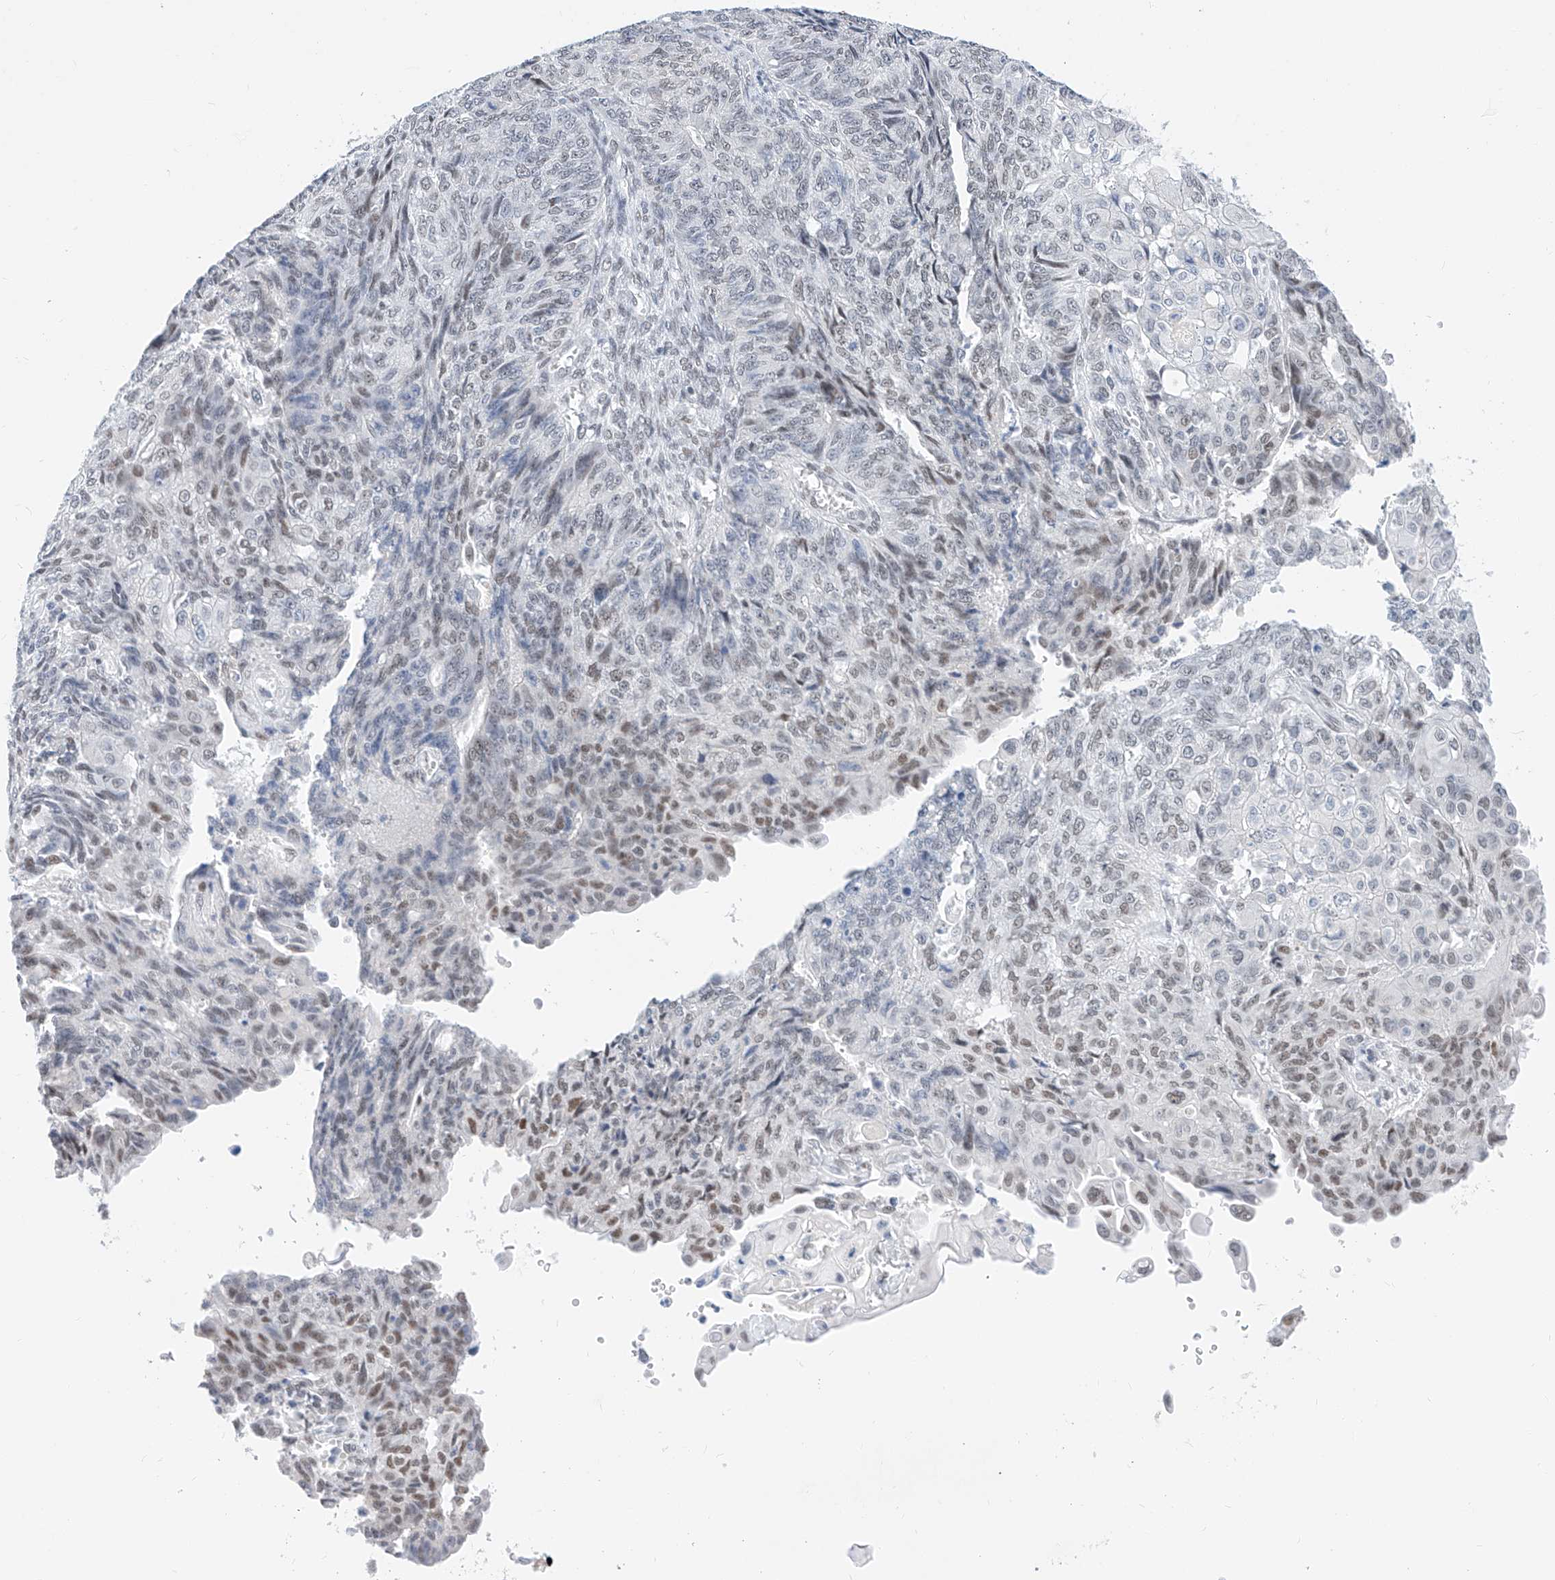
{"staining": {"intensity": "moderate", "quantity": "<25%", "location": "nuclear"}, "tissue": "endometrial cancer", "cell_type": "Tumor cells", "image_type": "cancer", "snomed": [{"axis": "morphology", "description": "Adenocarcinoma, NOS"}, {"axis": "topography", "description": "Endometrium"}], "caption": "Immunohistochemical staining of endometrial cancer exhibits low levels of moderate nuclear protein expression in approximately <25% of tumor cells.", "gene": "KCNJ1", "patient": {"sex": "female", "age": 32}}